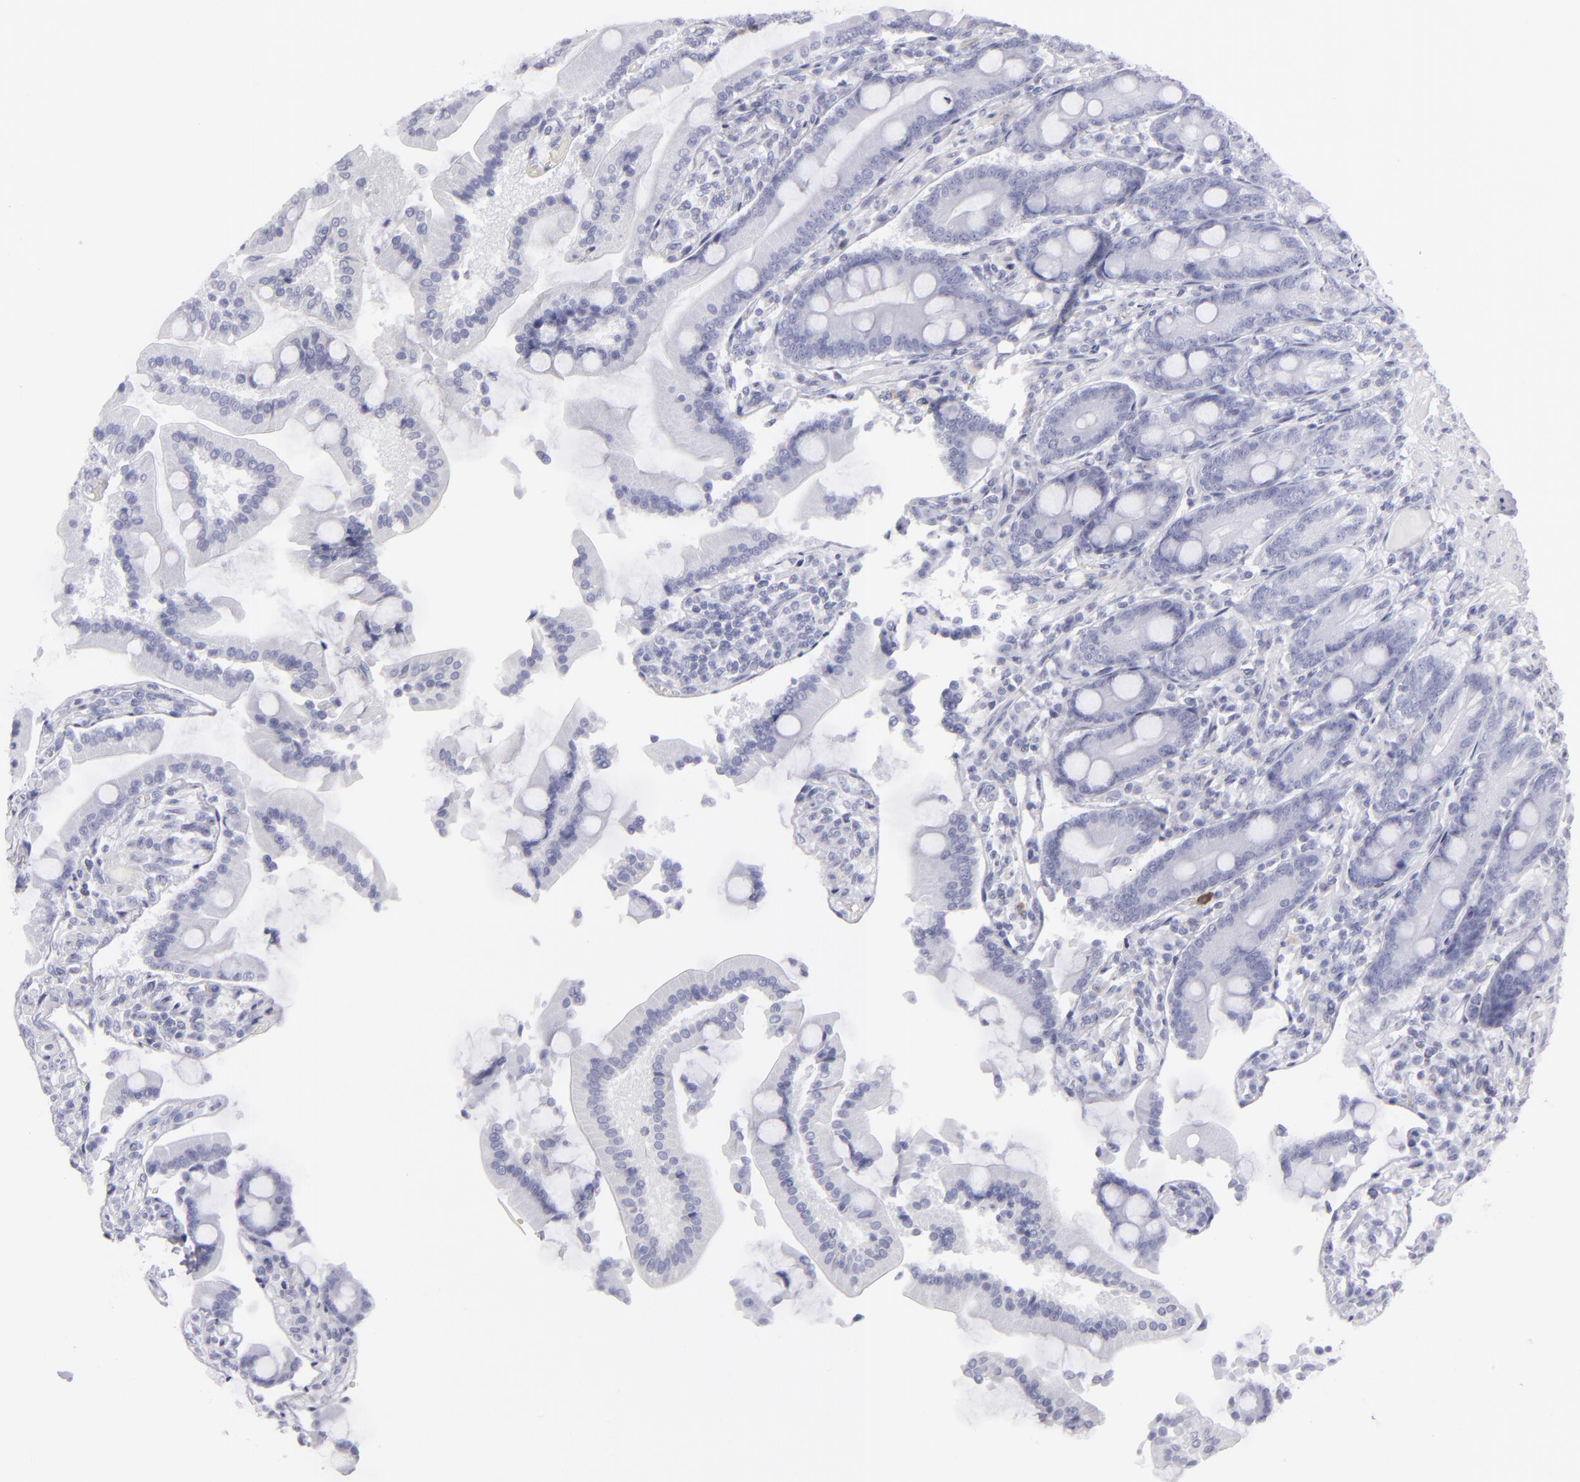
{"staining": {"intensity": "negative", "quantity": "none", "location": "none"}, "tissue": "duodenum", "cell_type": "Glandular cells", "image_type": "normal", "snomed": [{"axis": "morphology", "description": "Normal tissue, NOS"}, {"axis": "topography", "description": "Duodenum"}], "caption": "Immunohistochemistry photomicrograph of normal duodenum: human duodenum stained with DAB (3,3'-diaminobenzidine) displays no significant protein positivity in glandular cells.", "gene": "FLG", "patient": {"sex": "female", "age": 64}}